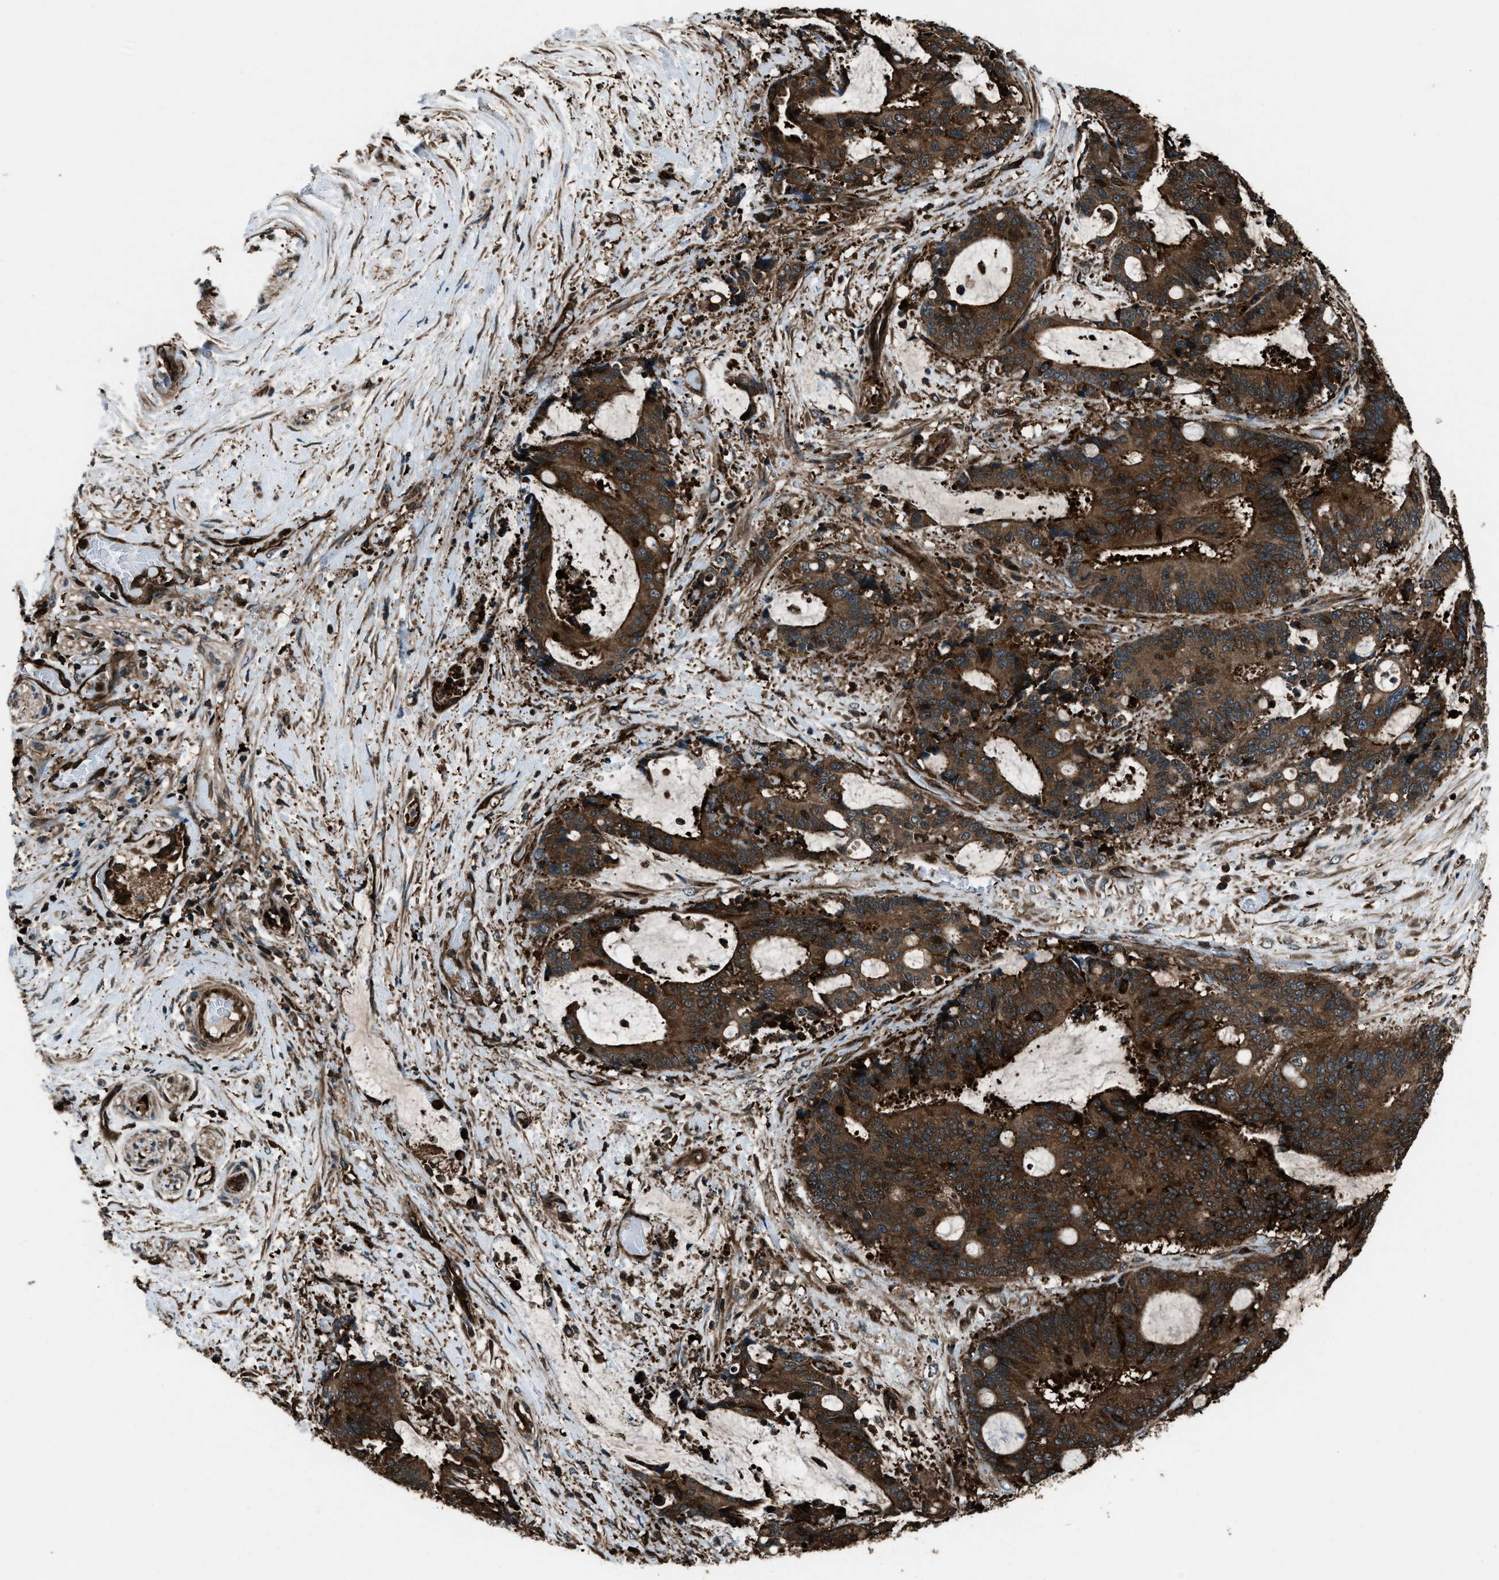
{"staining": {"intensity": "strong", "quantity": ">75%", "location": "cytoplasmic/membranous"}, "tissue": "liver cancer", "cell_type": "Tumor cells", "image_type": "cancer", "snomed": [{"axis": "morphology", "description": "Normal tissue, NOS"}, {"axis": "morphology", "description": "Cholangiocarcinoma"}, {"axis": "topography", "description": "Liver"}, {"axis": "topography", "description": "Peripheral nerve tissue"}], "caption": "Liver cholangiocarcinoma was stained to show a protein in brown. There is high levels of strong cytoplasmic/membranous positivity in about >75% of tumor cells.", "gene": "SNX30", "patient": {"sex": "female", "age": 73}}